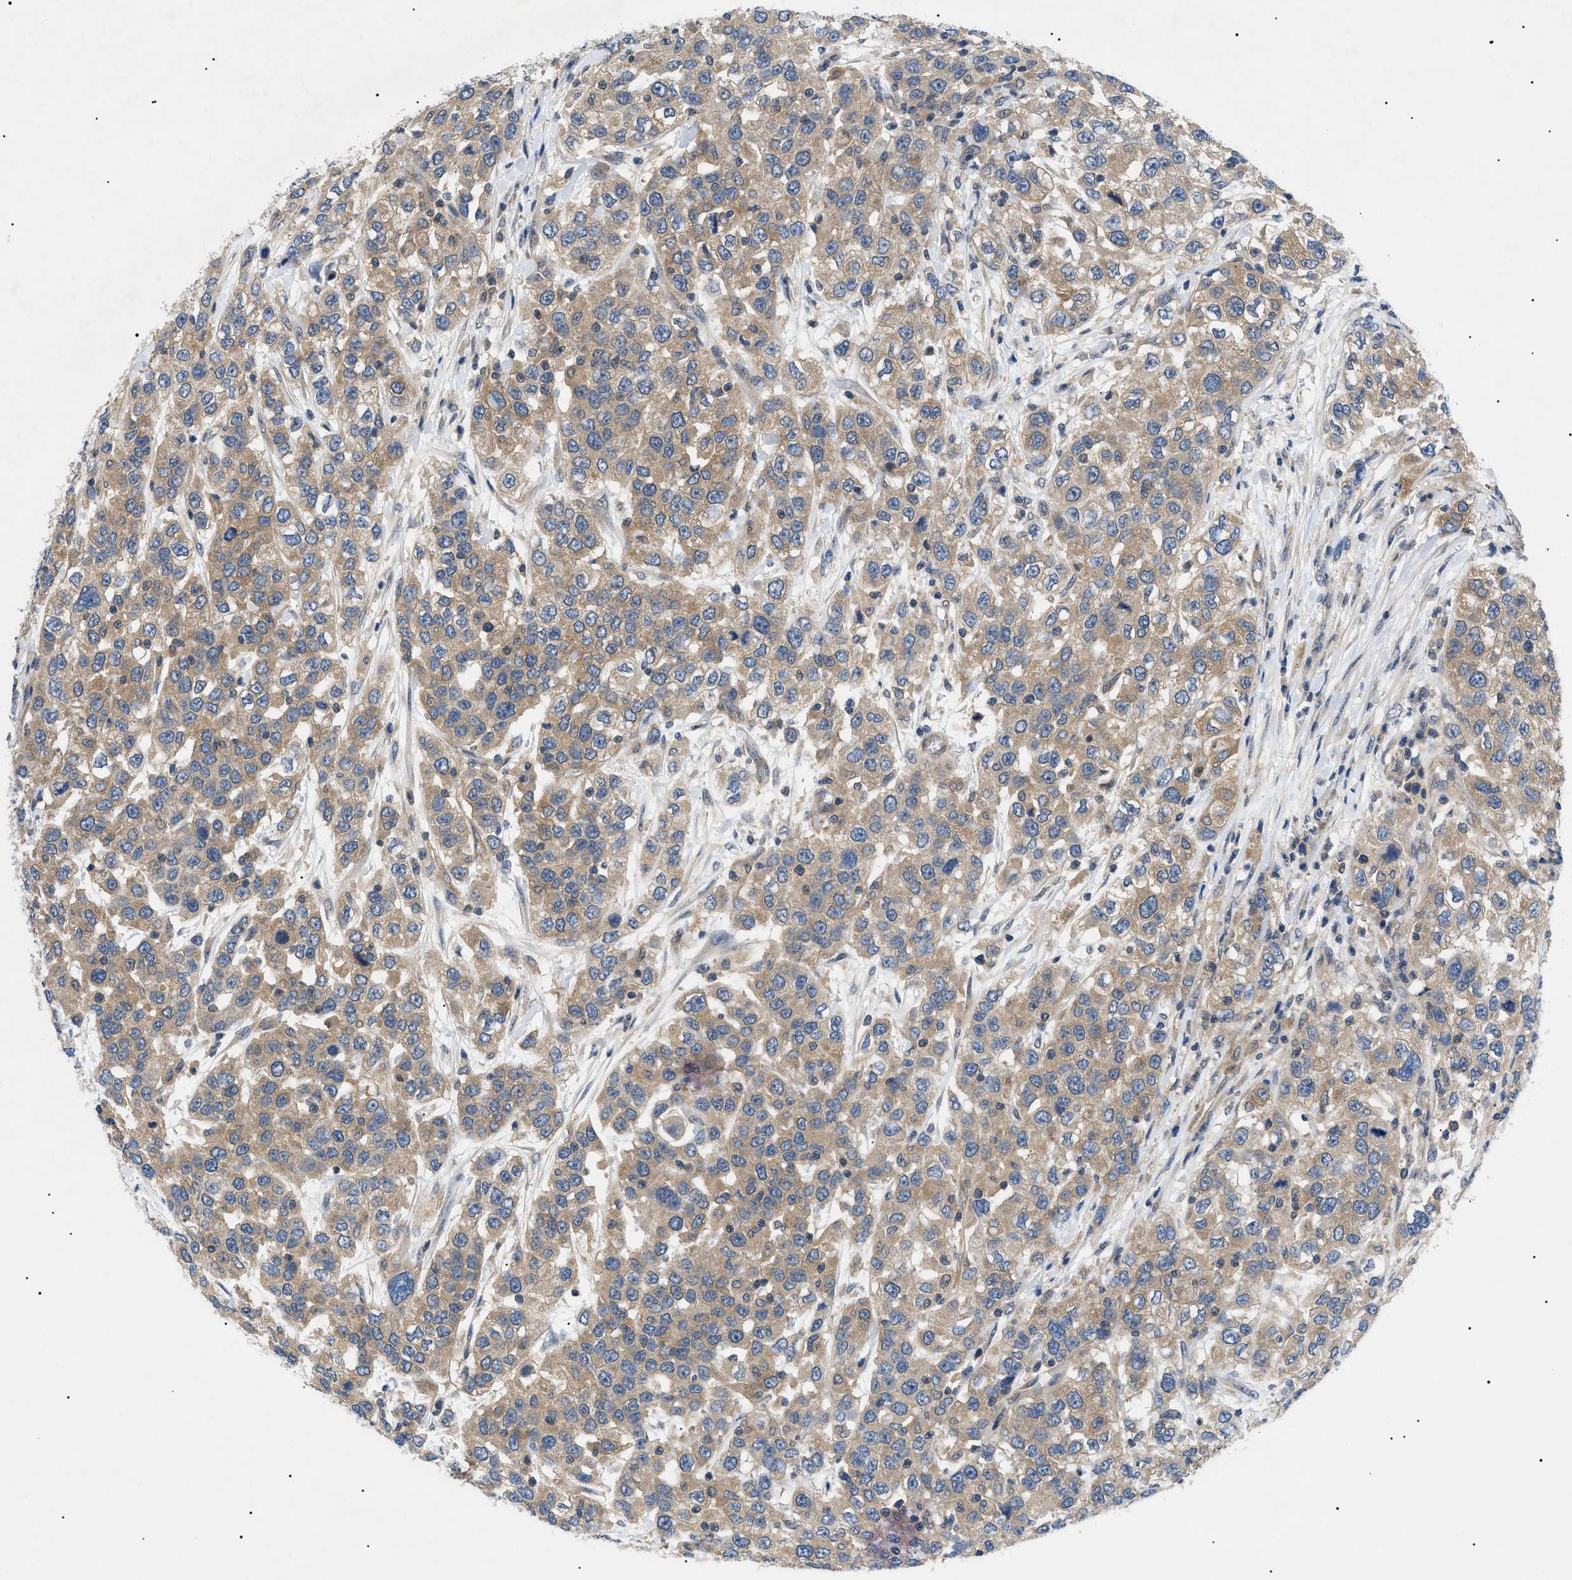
{"staining": {"intensity": "moderate", "quantity": ">75%", "location": "cytoplasmic/membranous"}, "tissue": "urothelial cancer", "cell_type": "Tumor cells", "image_type": "cancer", "snomed": [{"axis": "morphology", "description": "Urothelial carcinoma, High grade"}, {"axis": "topography", "description": "Urinary bladder"}], "caption": "Immunohistochemistry micrograph of human high-grade urothelial carcinoma stained for a protein (brown), which exhibits medium levels of moderate cytoplasmic/membranous expression in about >75% of tumor cells.", "gene": "RIPK1", "patient": {"sex": "female", "age": 80}}